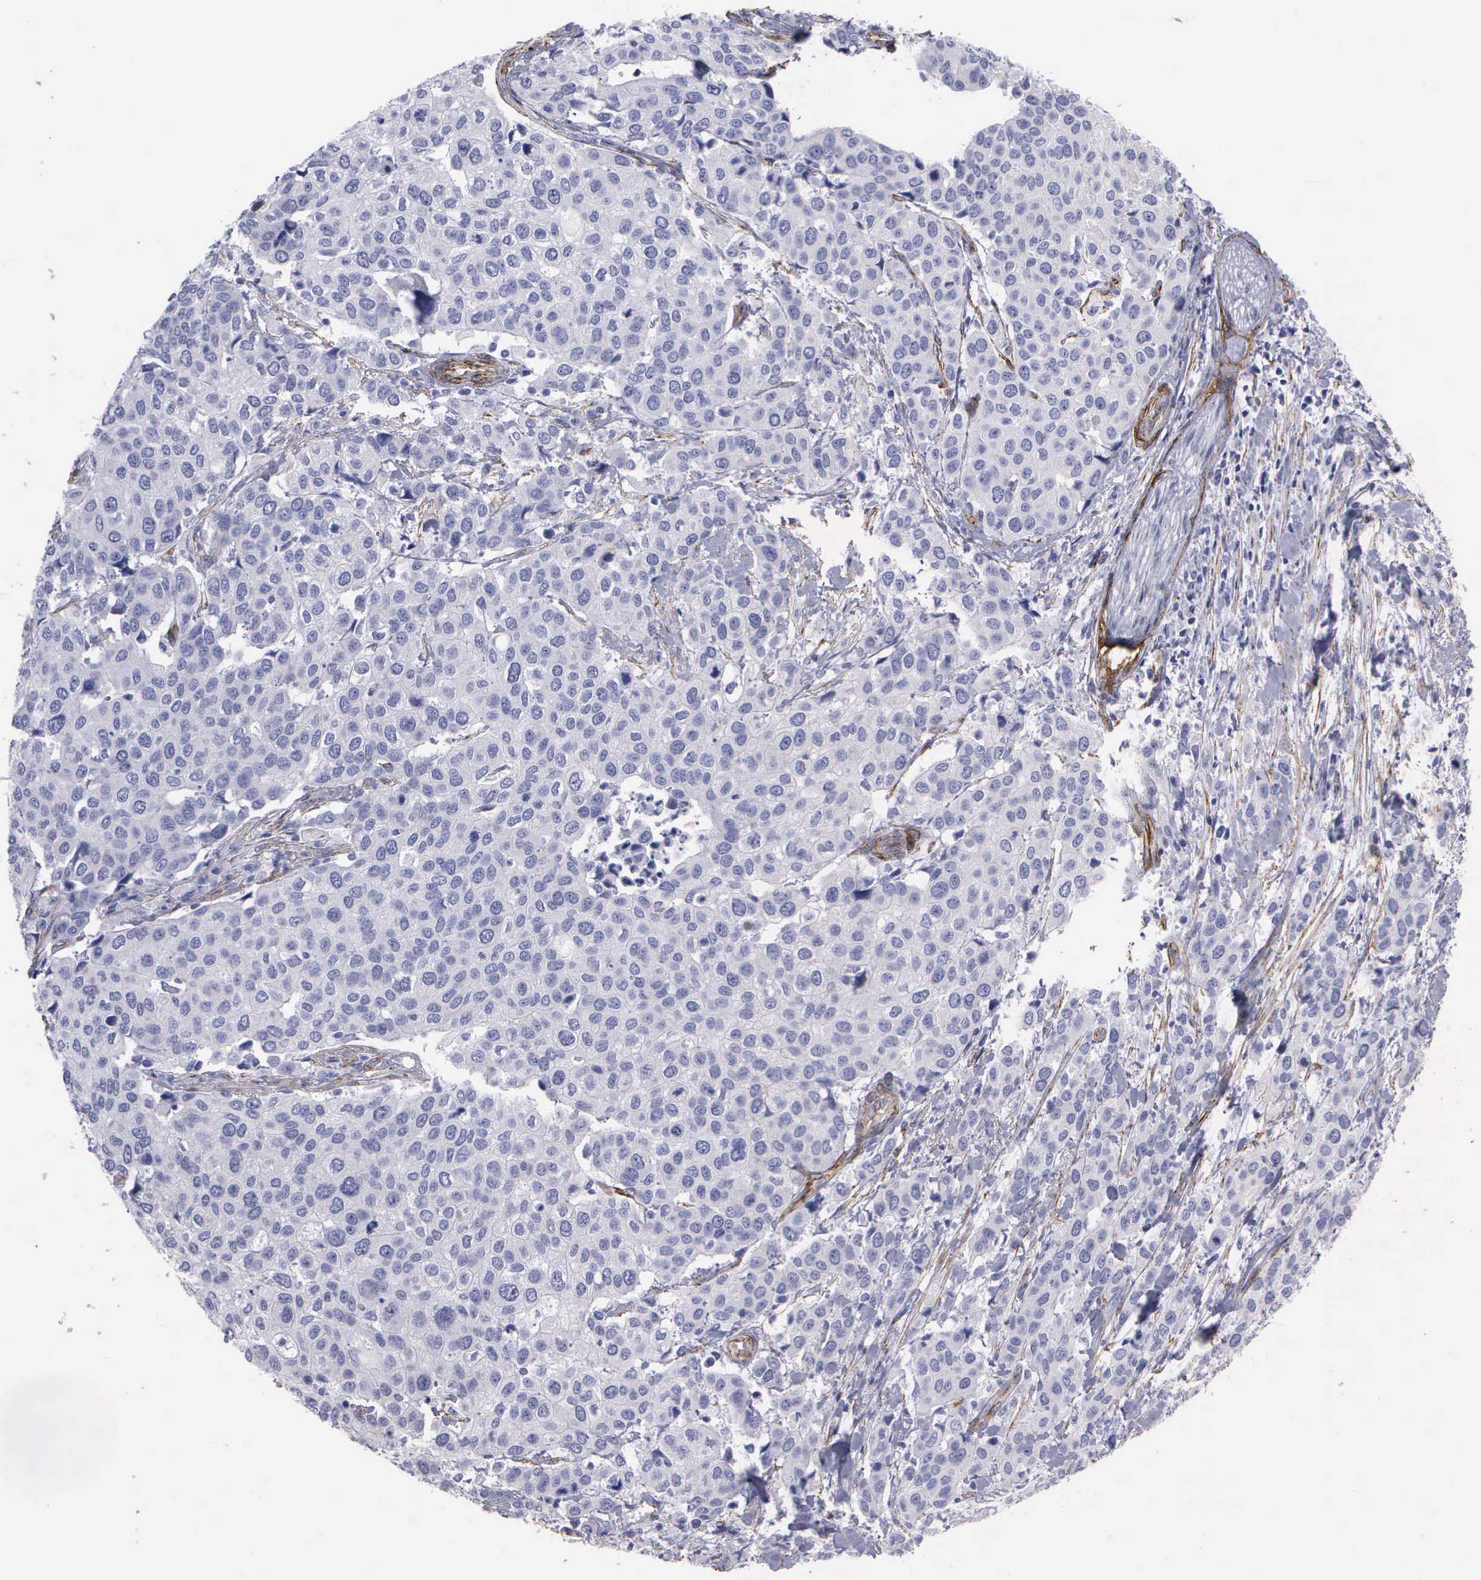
{"staining": {"intensity": "negative", "quantity": "none", "location": "none"}, "tissue": "cervical cancer", "cell_type": "Tumor cells", "image_type": "cancer", "snomed": [{"axis": "morphology", "description": "Squamous cell carcinoma, NOS"}, {"axis": "topography", "description": "Cervix"}], "caption": "This is an IHC histopathology image of human cervical squamous cell carcinoma. There is no staining in tumor cells.", "gene": "MAGEB10", "patient": {"sex": "female", "age": 54}}